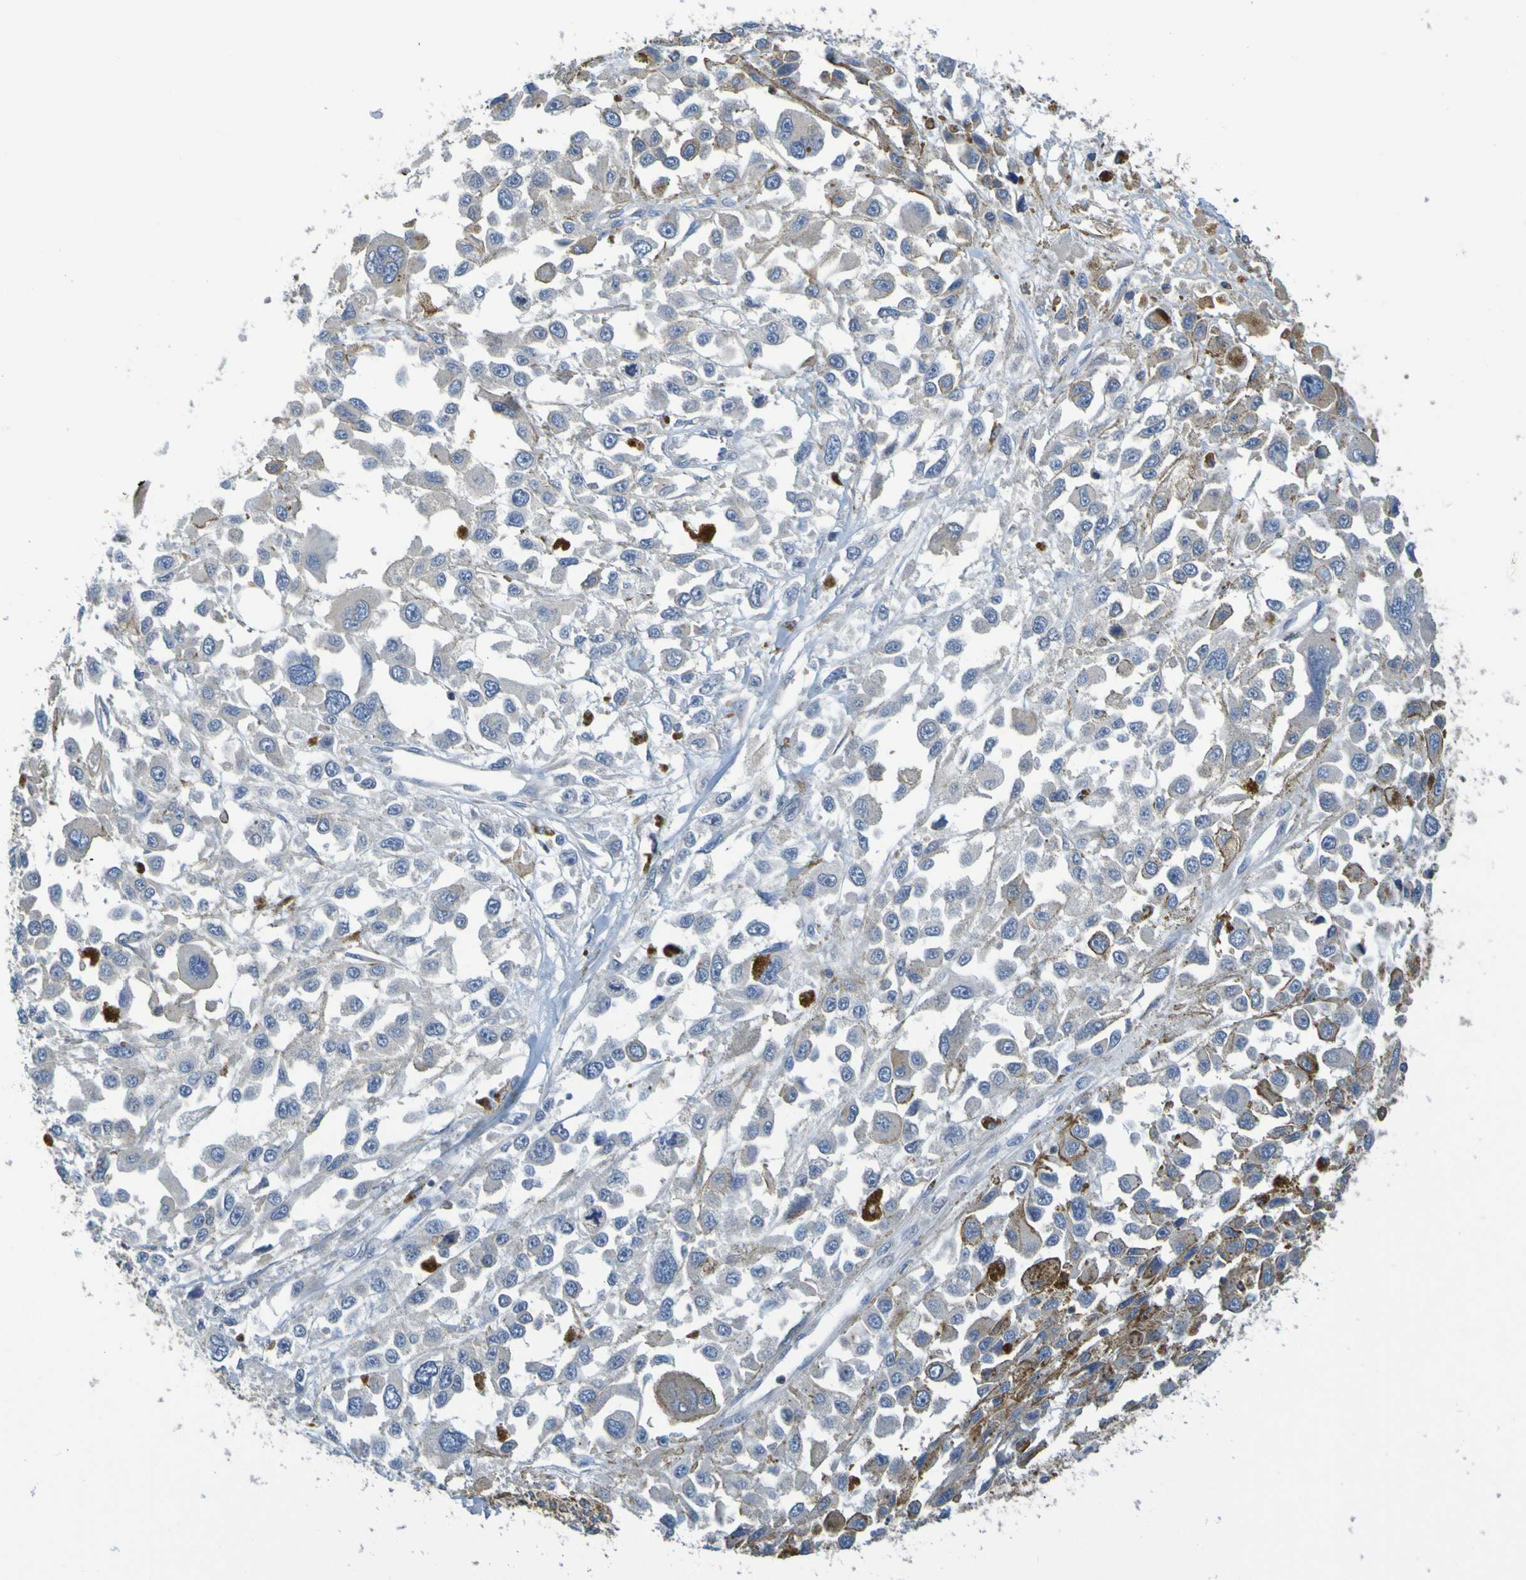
{"staining": {"intensity": "negative", "quantity": "none", "location": "none"}, "tissue": "melanoma", "cell_type": "Tumor cells", "image_type": "cancer", "snomed": [{"axis": "morphology", "description": "Malignant melanoma, Metastatic site"}, {"axis": "topography", "description": "Lymph node"}], "caption": "Micrograph shows no protein staining in tumor cells of melanoma tissue. Brightfield microscopy of immunohistochemistry stained with DAB (brown) and hematoxylin (blue), captured at high magnification.", "gene": "C1QA", "patient": {"sex": "male", "age": 59}}